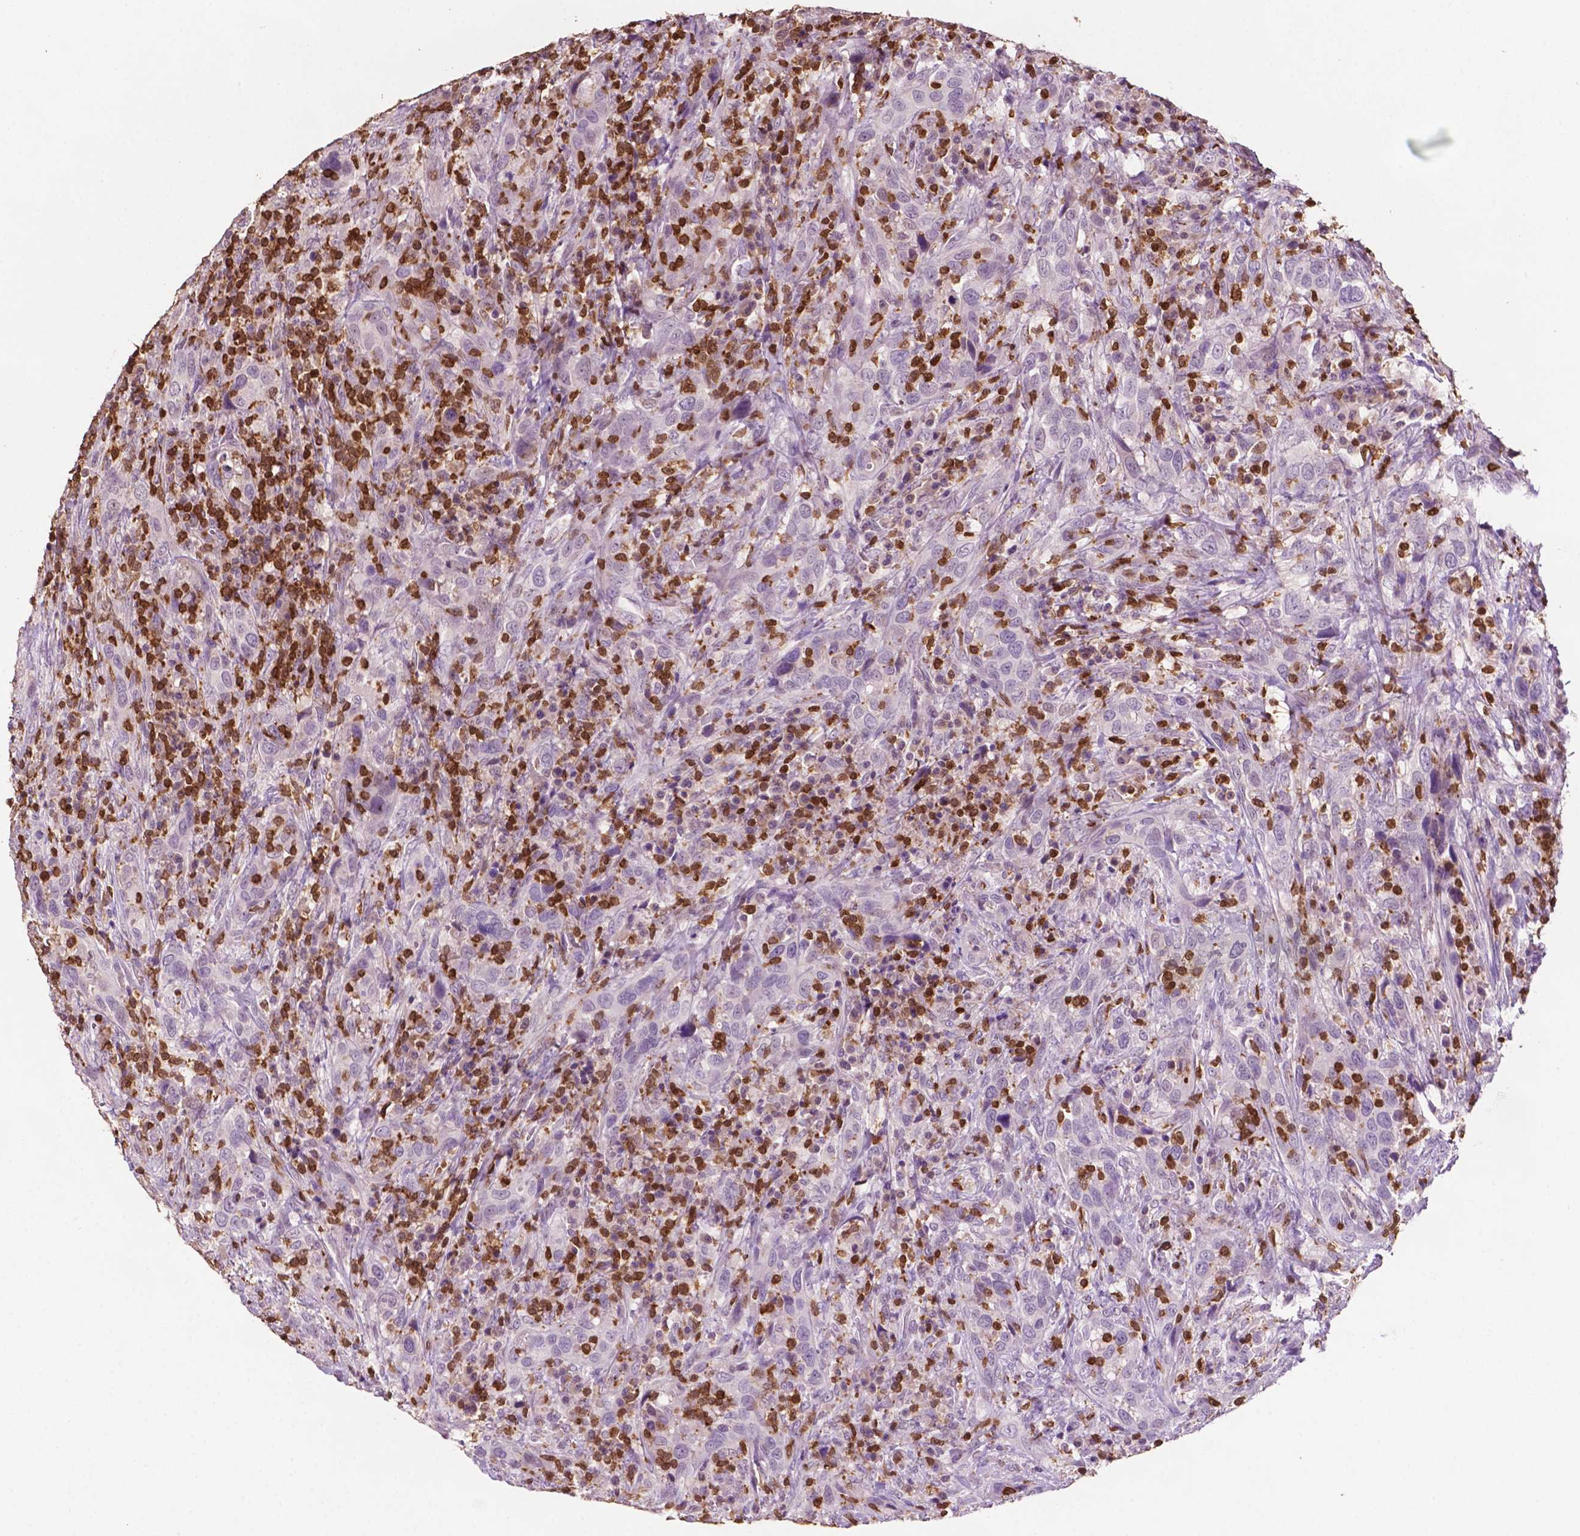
{"staining": {"intensity": "negative", "quantity": "none", "location": "none"}, "tissue": "urothelial cancer", "cell_type": "Tumor cells", "image_type": "cancer", "snomed": [{"axis": "morphology", "description": "Urothelial carcinoma, NOS"}, {"axis": "morphology", "description": "Urothelial carcinoma, High grade"}, {"axis": "topography", "description": "Urinary bladder"}], "caption": "Histopathology image shows no protein staining in tumor cells of urothelial carcinoma (high-grade) tissue.", "gene": "TBC1D10C", "patient": {"sex": "female", "age": 64}}